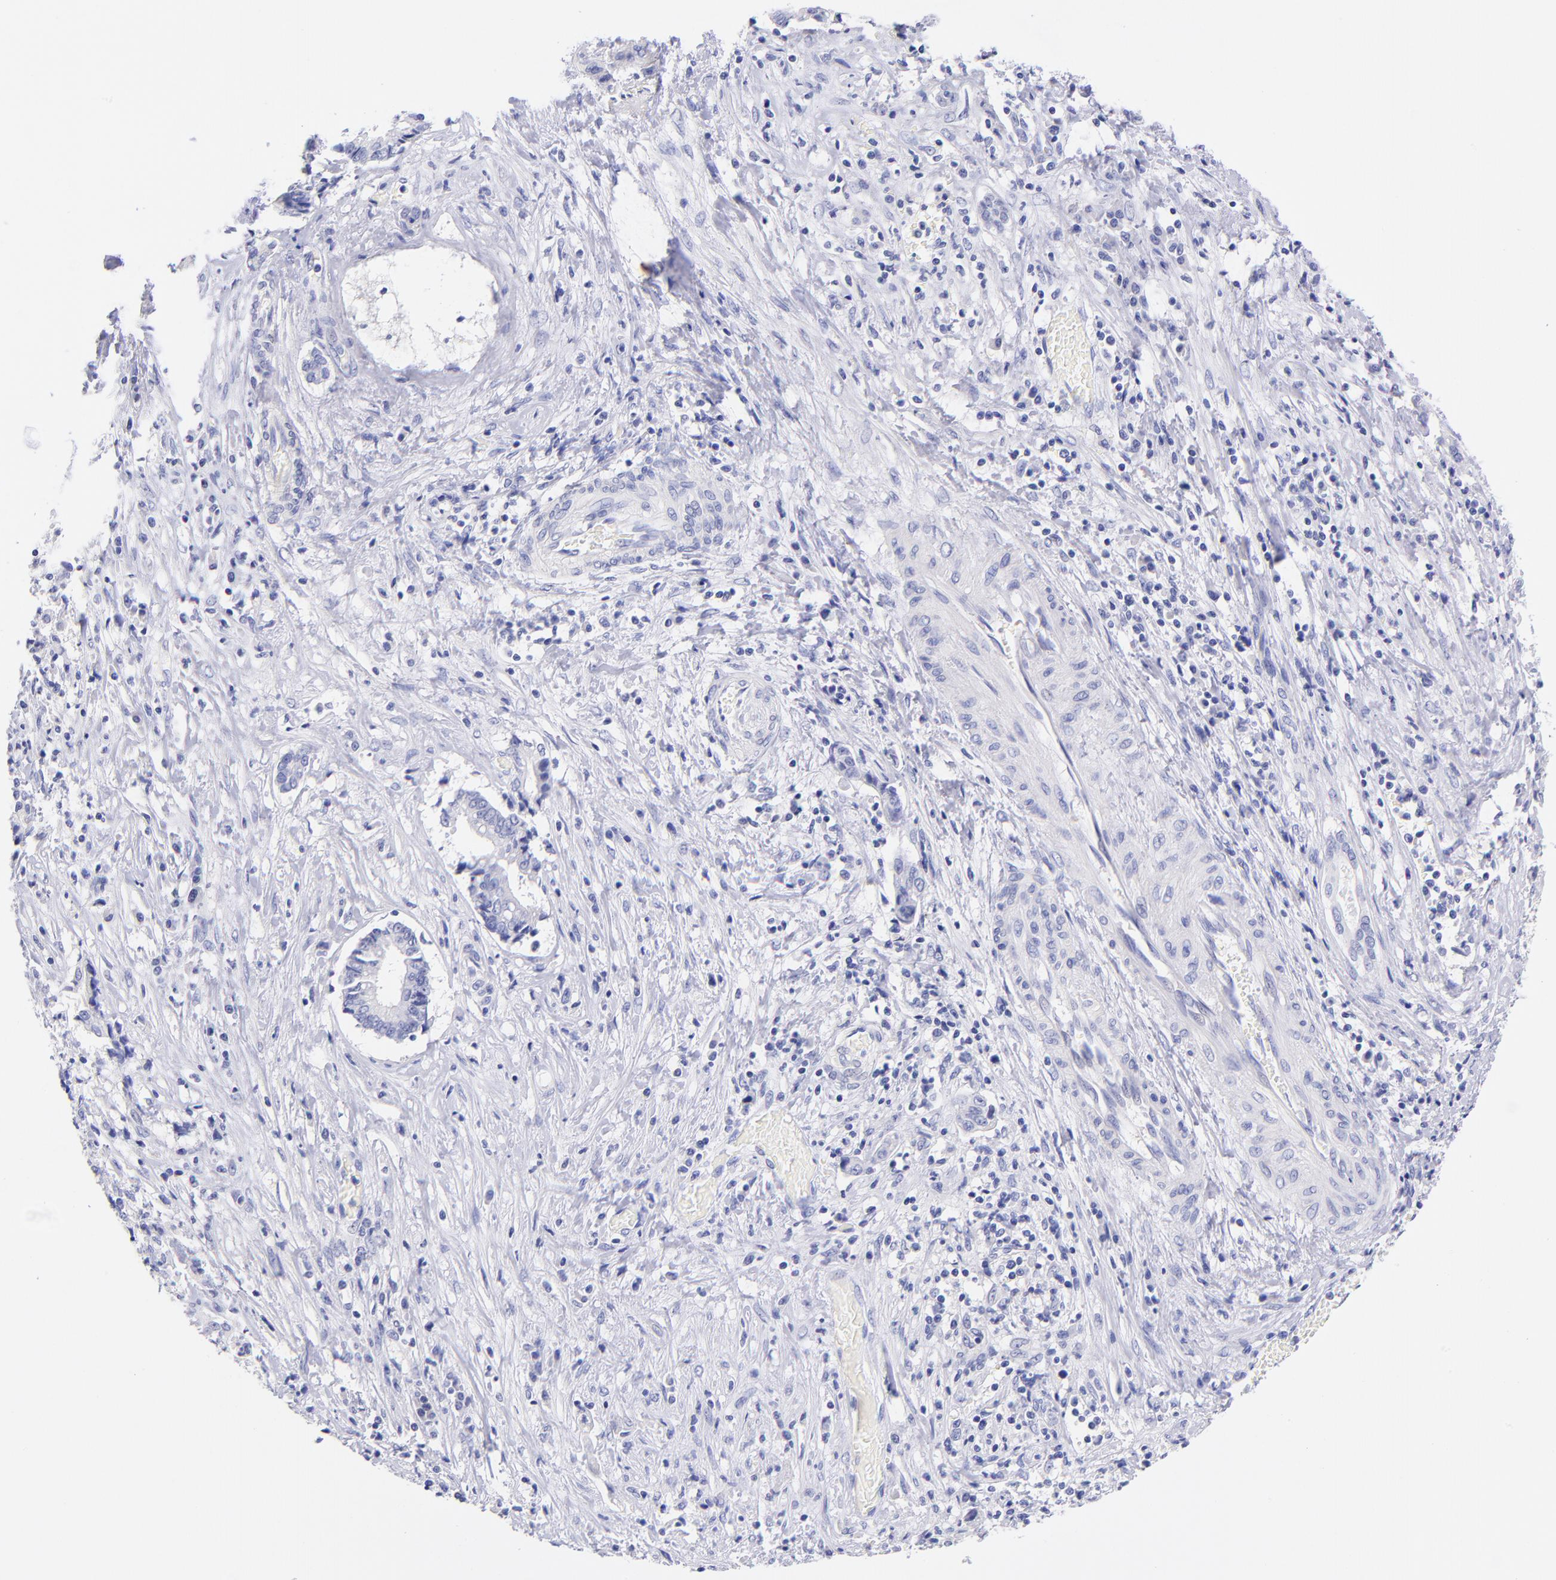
{"staining": {"intensity": "negative", "quantity": "none", "location": "none"}, "tissue": "liver cancer", "cell_type": "Tumor cells", "image_type": "cancer", "snomed": [{"axis": "morphology", "description": "Cholangiocarcinoma"}, {"axis": "topography", "description": "Liver"}], "caption": "Immunohistochemistry micrograph of liver cholangiocarcinoma stained for a protein (brown), which reveals no expression in tumor cells.", "gene": "RAB3B", "patient": {"sex": "male", "age": 57}}